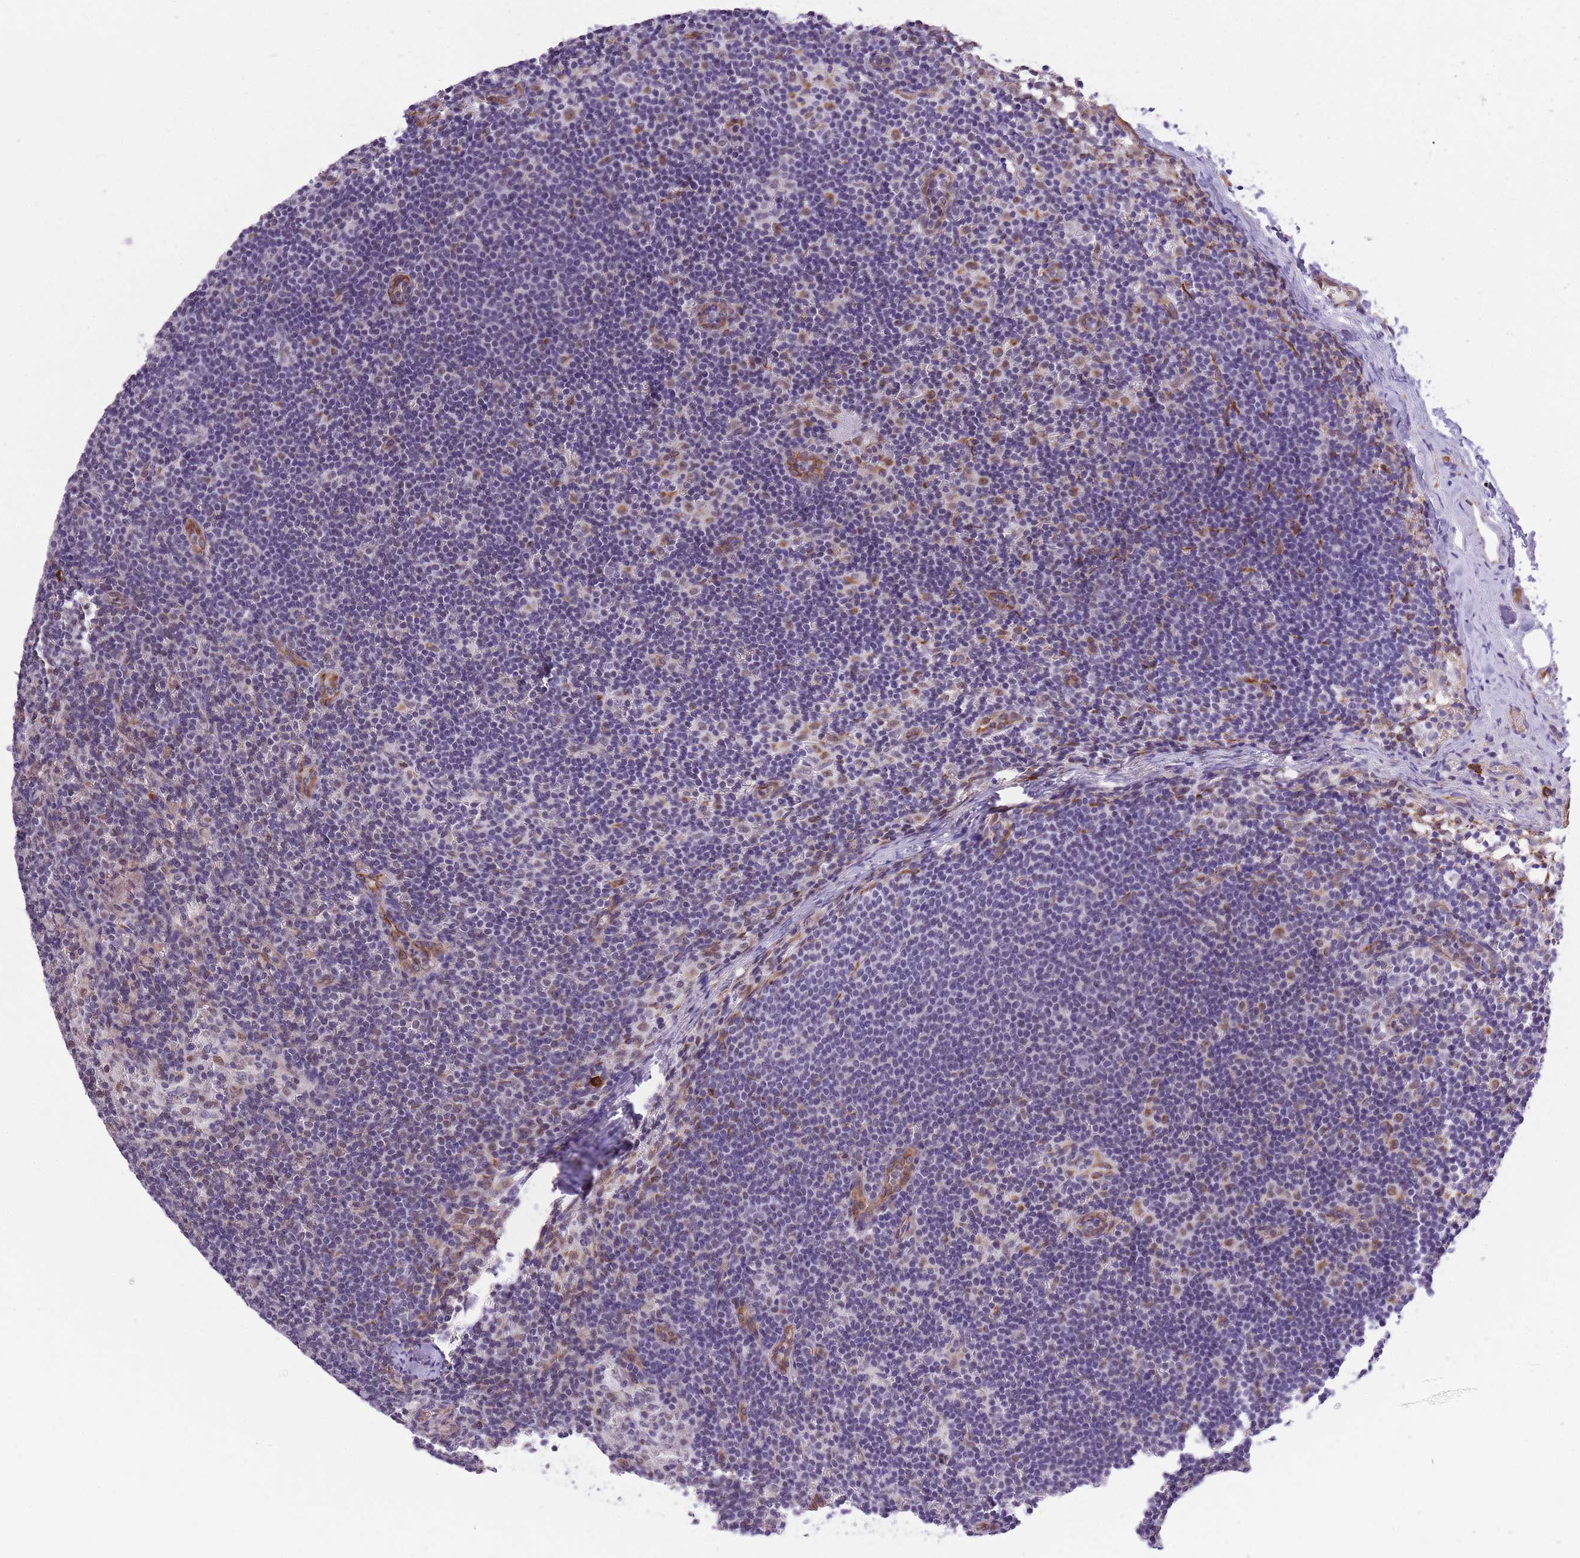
{"staining": {"intensity": "negative", "quantity": "none", "location": "none"}, "tissue": "lymph node", "cell_type": "Germinal center cells", "image_type": "normal", "snomed": [{"axis": "morphology", "description": "Normal tissue, NOS"}, {"axis": "topography", "description": "Lymph node"}], "caption": "DAB (3,3'-diaminobenzidine) immunohistochemical staining of benign human lymph node reveals no significant expression in germinal center cells.", "gene": "MEIOSIN", "patient": {"sex": "female", "age": 42}}